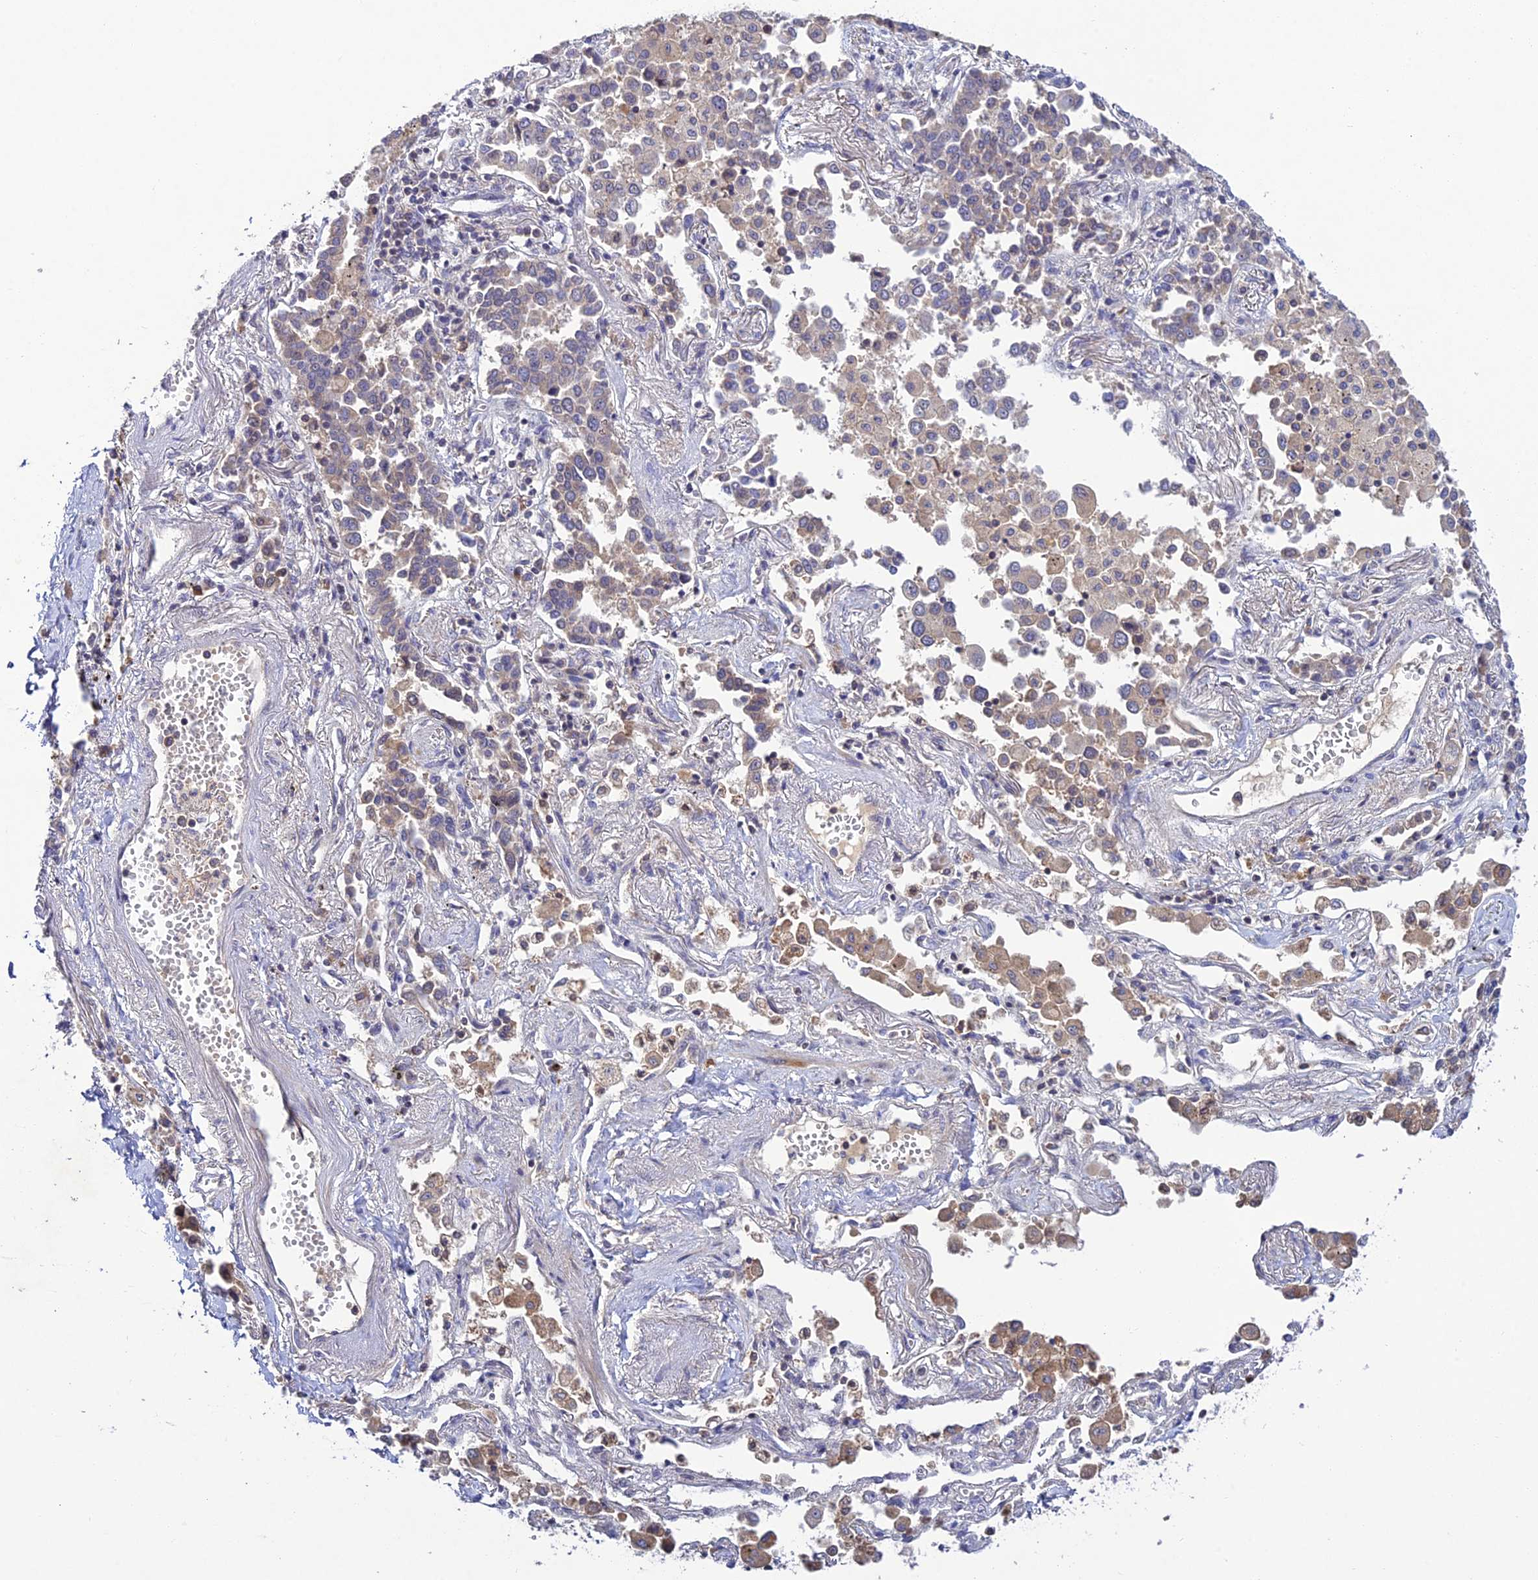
{"staining": {"intensity": "weak", "quantity": "<25%", "location": "cytoplasmic/membranous"}, "tissue": "lung cancer", "cell_type": "Tumor cells", "image_type": "cancer", "snomed": [{"axis": "morphology", "description": "Adenocarcinoma, NOS"}, {"axis": "topography", "description": "Lung"}], "caption": "Lung adenocarcinoma stained for a protein using IHC displays no positivity tumor cells.", "gene": "CHST5", "patient": {"sex": "male", "age": 67}}